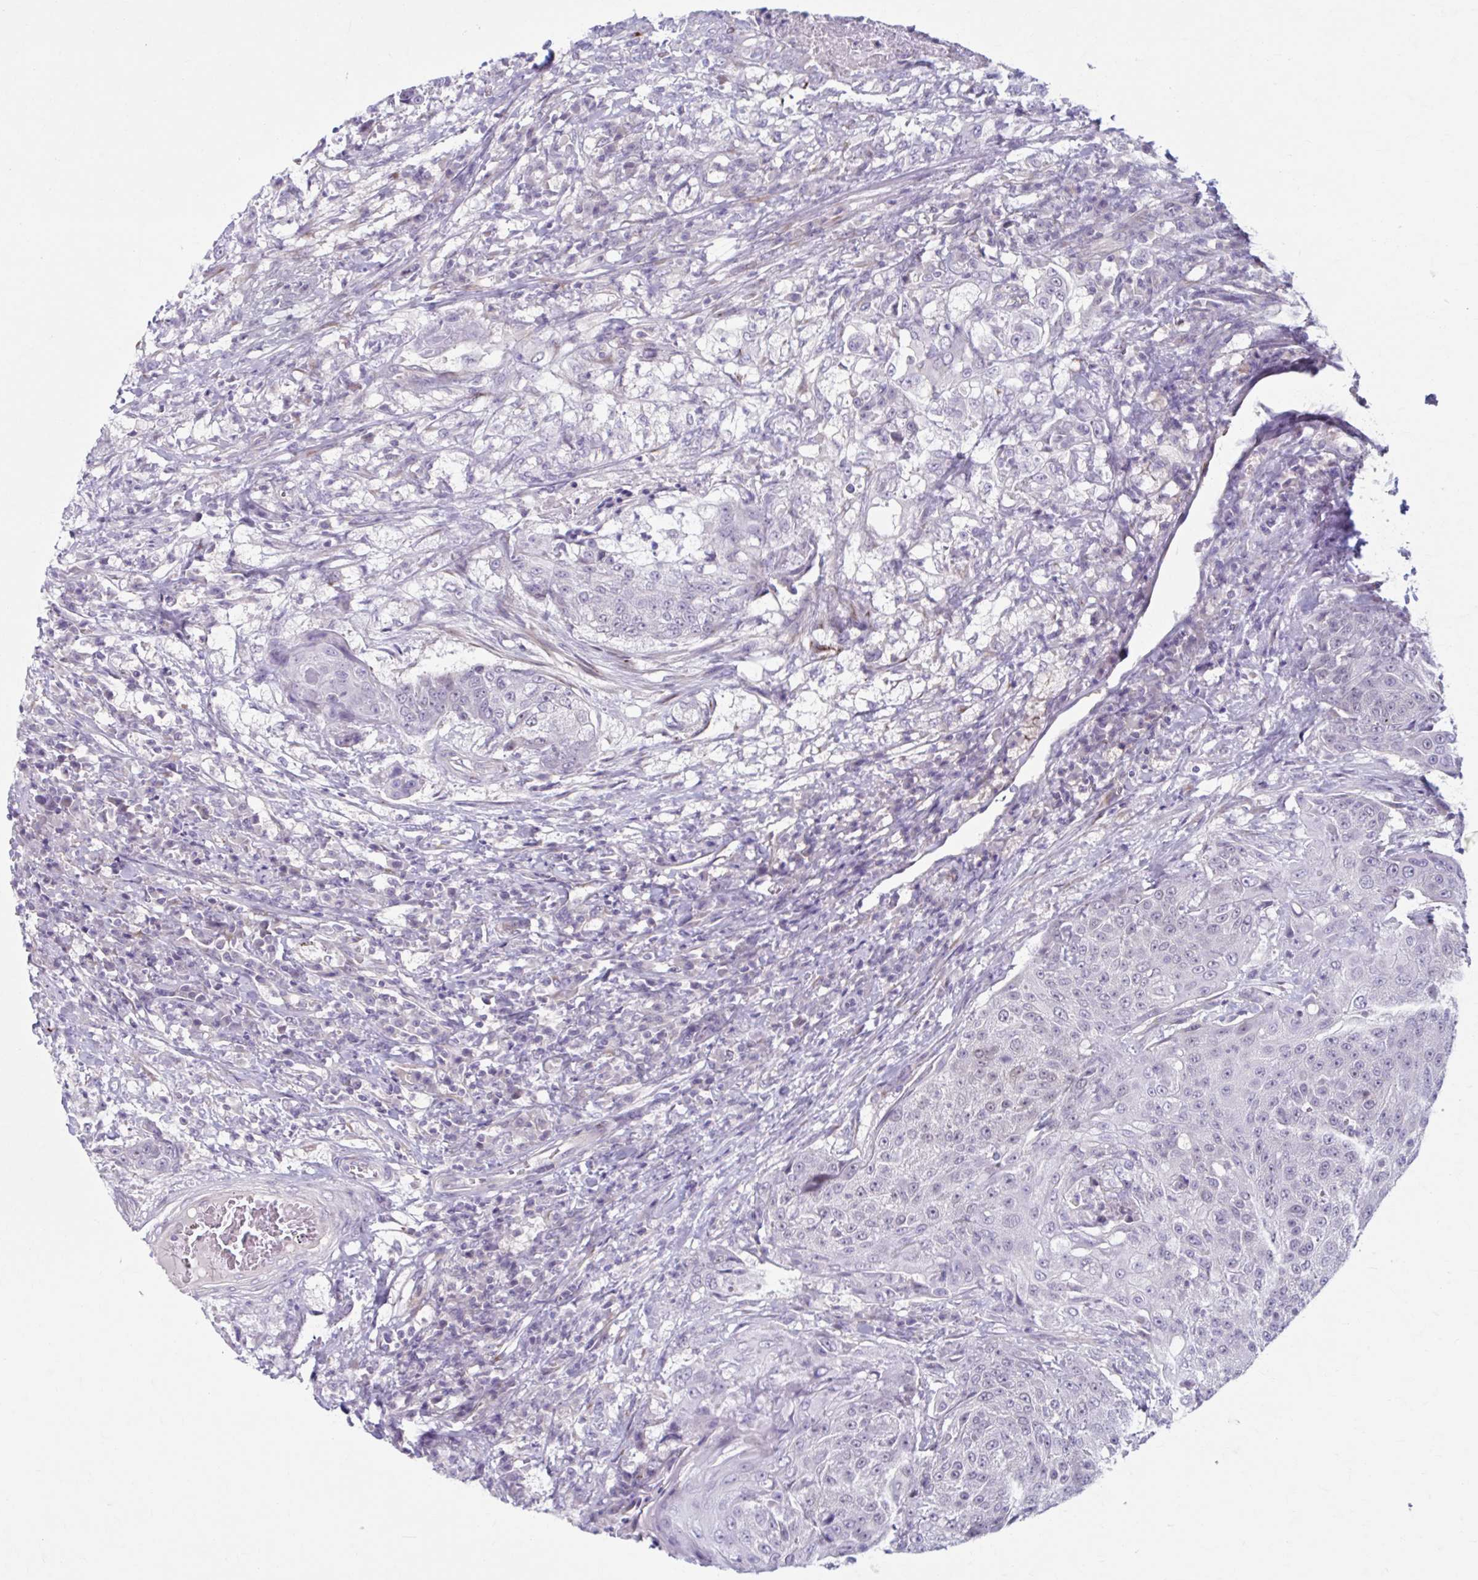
{"staining": {"intensity": "weak", "quantity": "<25%", "location": "nuclear"}, "tissue": "urothelial cancer", "cell_type": "Tumor cells", "image_type": "cancer", "snomed": [{"axis": "morphology", "description": "Urothelial carcinoma, High grade"}, {"axis": "topography", "description": "Urinary bladder"}], "caption": "Immunohistochemistry (IHC) image of neoplastic tissue: human high-grade urothelial carcinoma stained with DAB shows no significant protein expression in tumor cells.", "gene": "CHST3", "patient": {"sex": "female", "age": 63}}